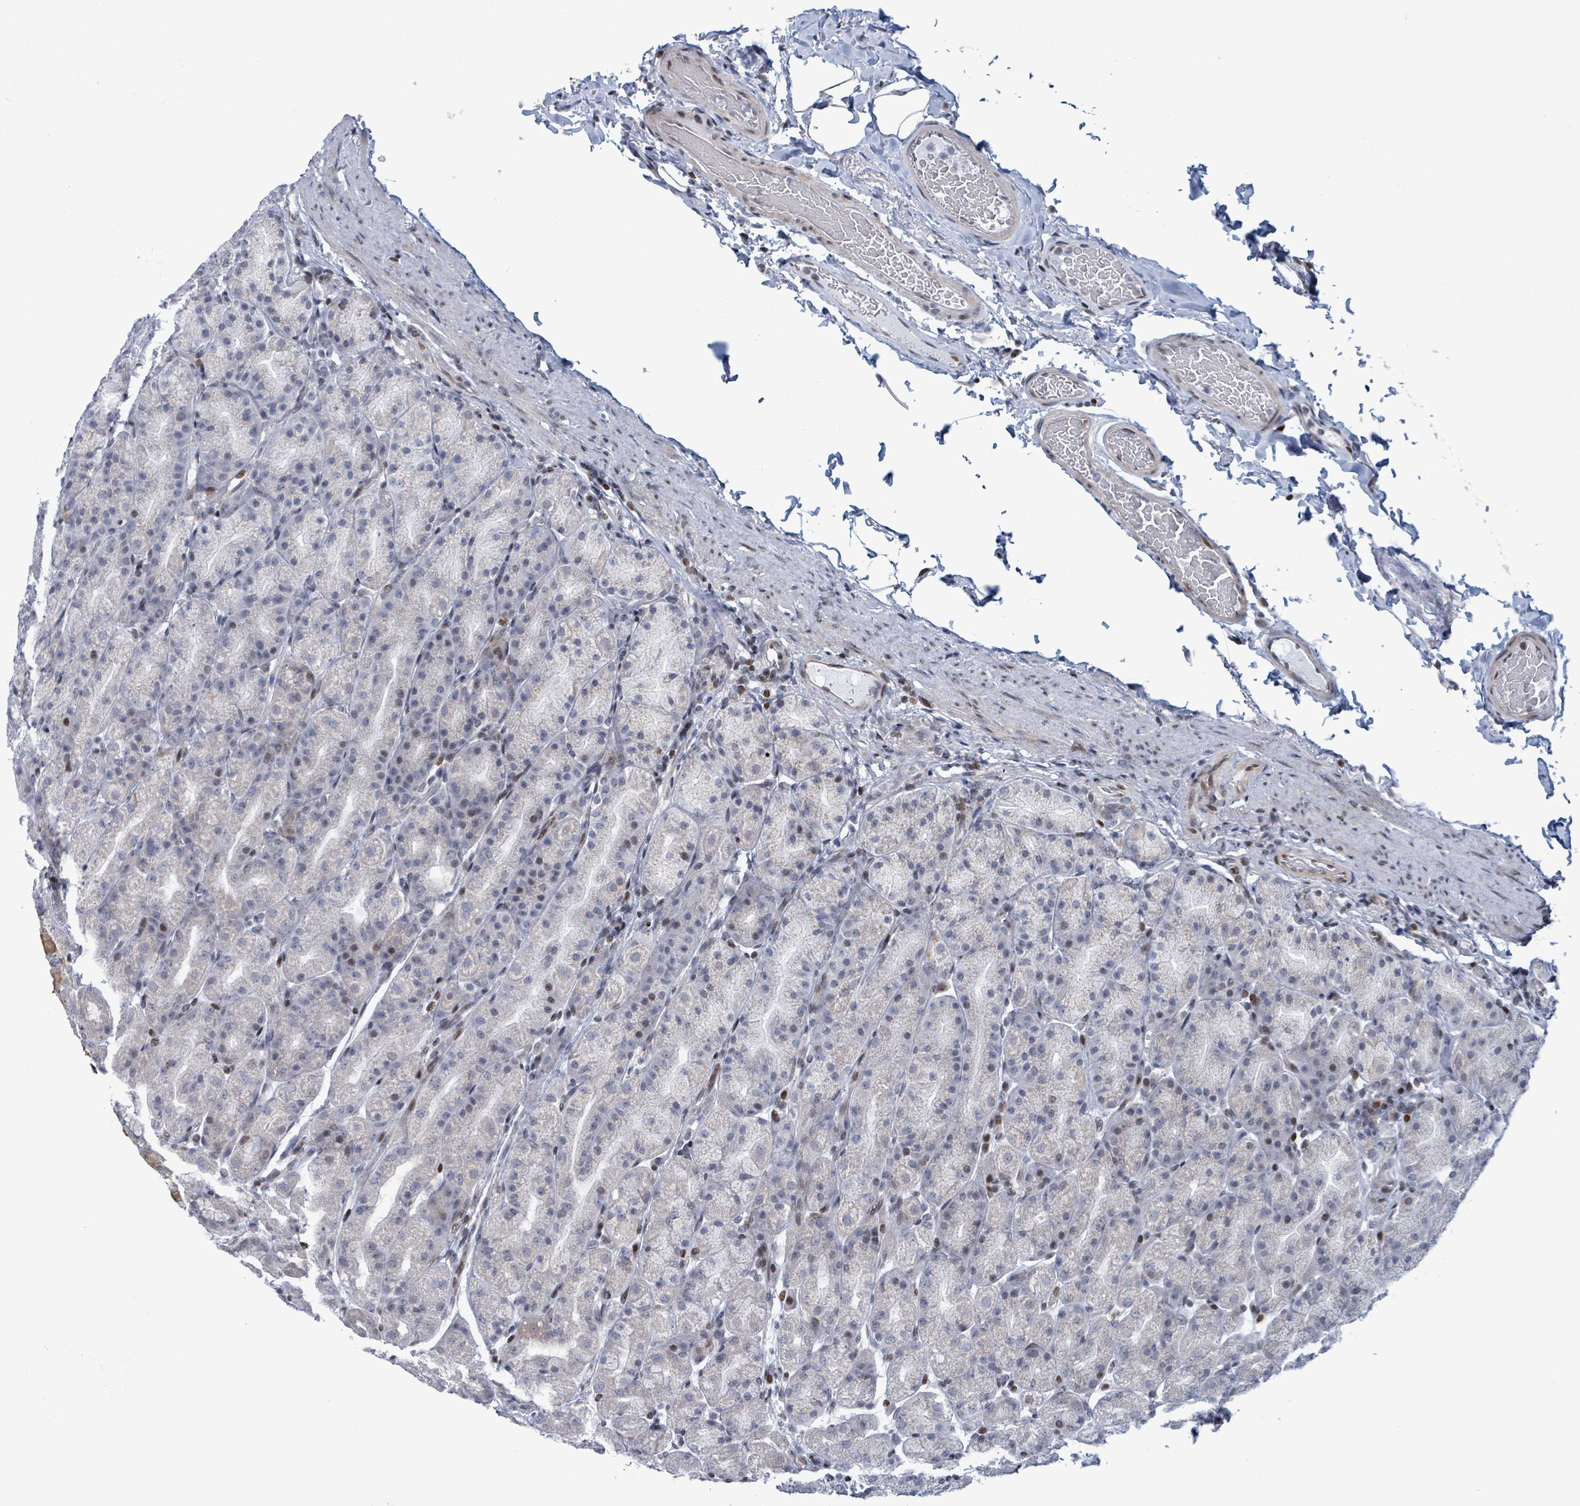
{"staining": {"intensity": "moderate", "quantity": "<25%", "location": "nuclear"}, "tissue": "stomach", "cell_type": "Glandular cells", "image_type": "normal", "snomed": [{"axis": "morphology", "description": "Normal tissue, NOS"}, {"axis": "topography", "description": "Stomach, upper"}, {"axis": "topography", "description": "Stomach"}], "caption": "High-magnification brightfield microscopy of normal stomach stained with DAB (brown) and counterstained with hematoxylin (blue). glandular cells exhibit moderate nuclear staining is seen in approximately<25% of cells.", "gene": "FNDC4", "patient": {"sex": "male", "age": 68}}